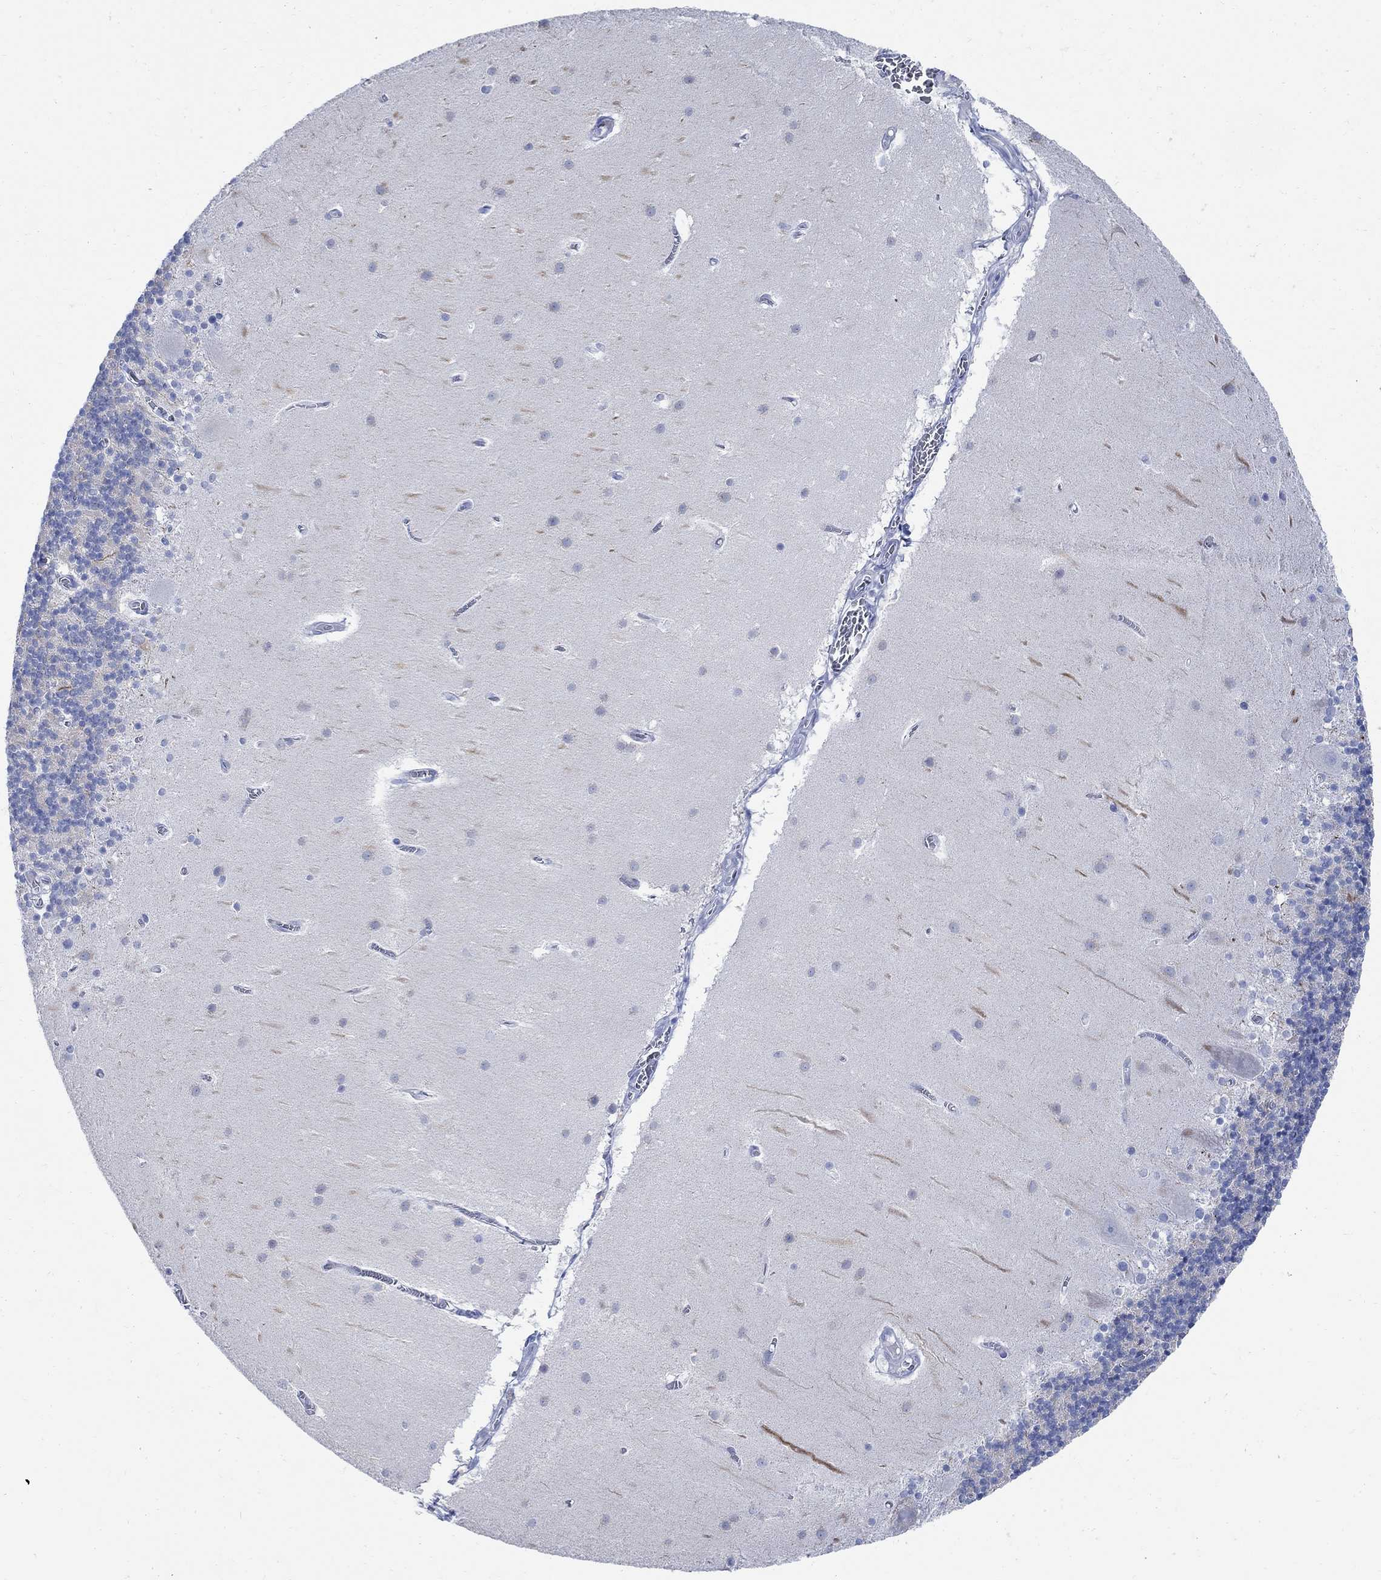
{"staining": {"intensity": "weak", "quantity": "<25%", "location": "cytoplasmic/membranous"}, "tissue": "cerebellum", "cell_type": "Cells in granular layer", "image_type": "normal", "snomed": [{"axis": "morphology", "description": "Normal tissue, NOS"}, {"axis": "topography", "description": "Cerebellum"}], "caption": "High power microscopy micrograph of an immunohistochemistry histopathology image of normal cerebellum, revealing no significant positivity in cells in granular layer. The staining was performed using DAB to visualize the protein expression in brown, while the nuclei were stained in blue with hematoxylin (Magnification: 20x).", "gene": "CAMK2N1", "patient": {"sex": "male", "age": 70}}